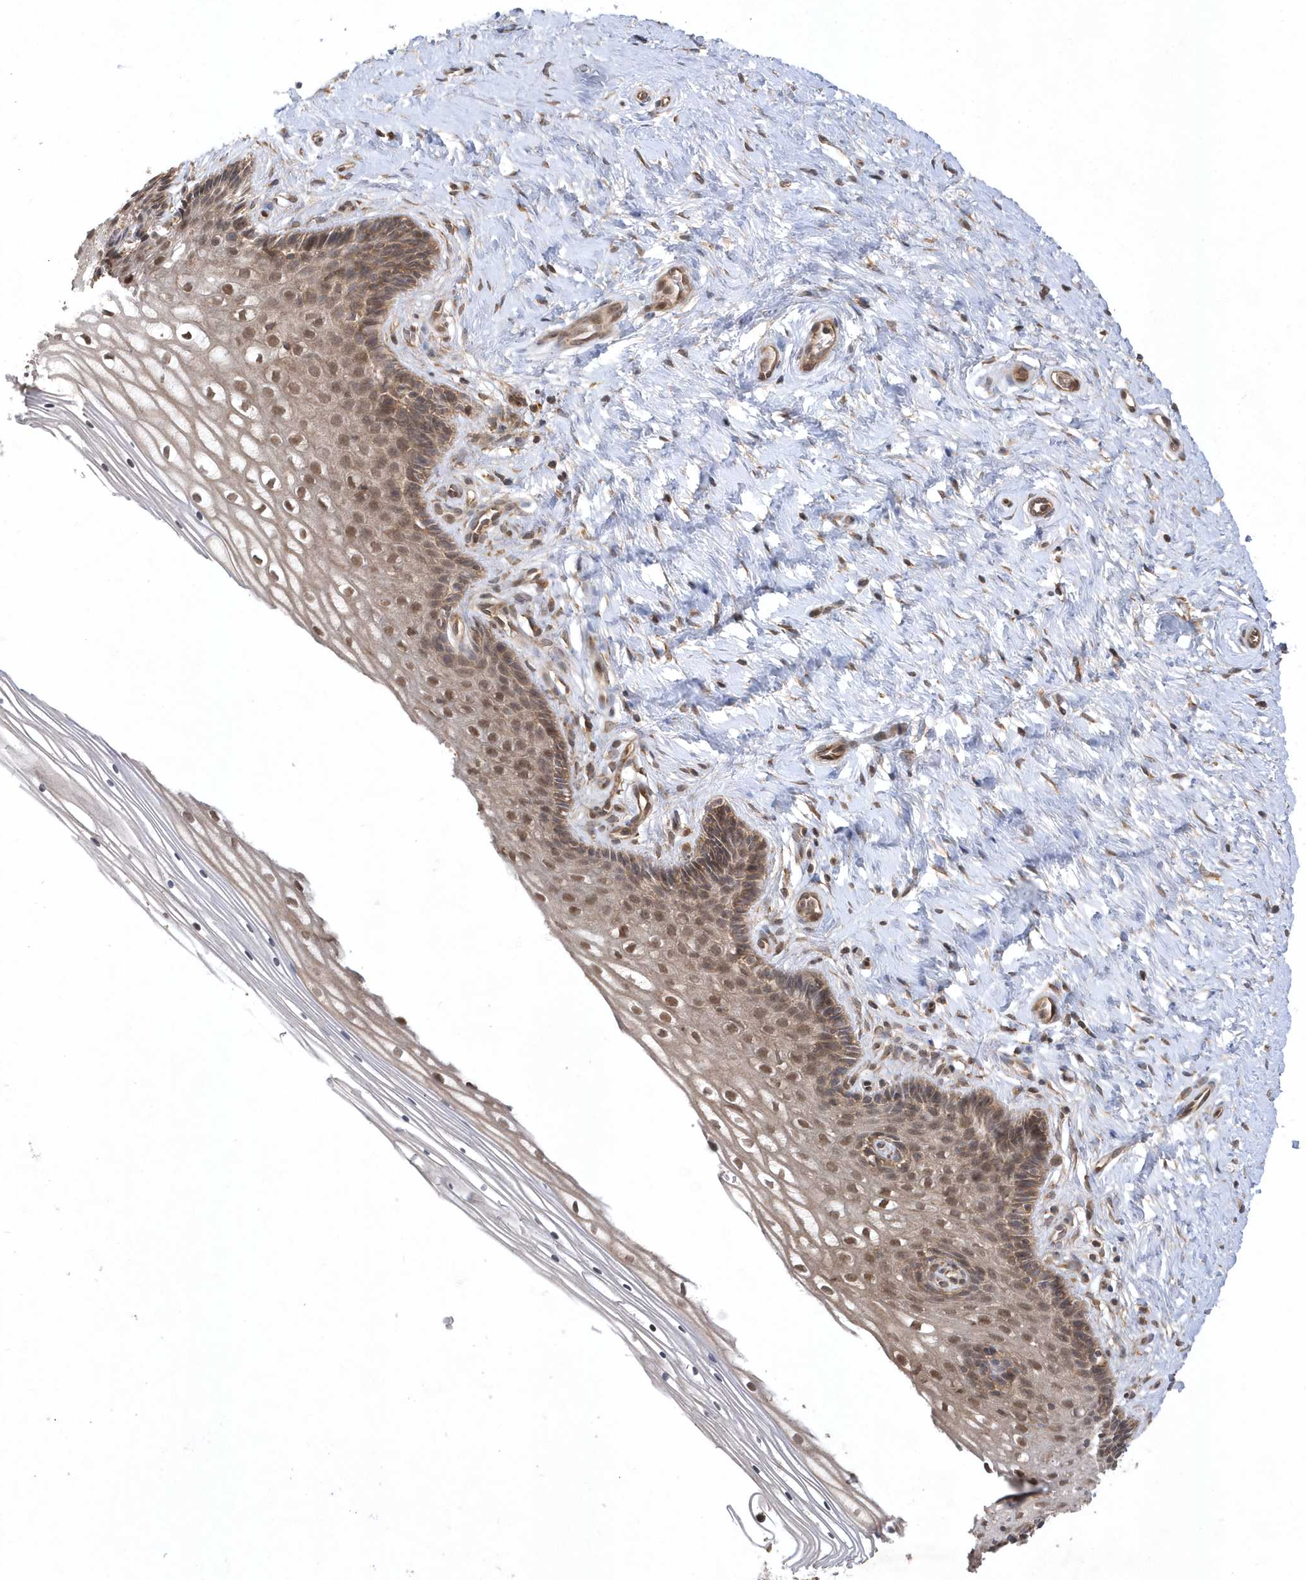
{"staining": {"intensity": "moderate", "quantity": ">75%", "location": "cytoplasmic/membranous,nuclear"}, "tissue": "cervix", "cell_type": "Glandular cells", "image_type": "normal", "snomed": [{"axis": "morphology", "description": "Normal tissue, NOS"}, {"axis": "topography", "description": "Cervix"}], "caption": "This photomicrograph demonstrates IHC staining of benign cervix, with medium moderate cytoplasmic/membranous,nuclear staining in approximately >75% of glandular cells.", "gene": "GFM2", "patient": {"sex": "female", "age": 33}}